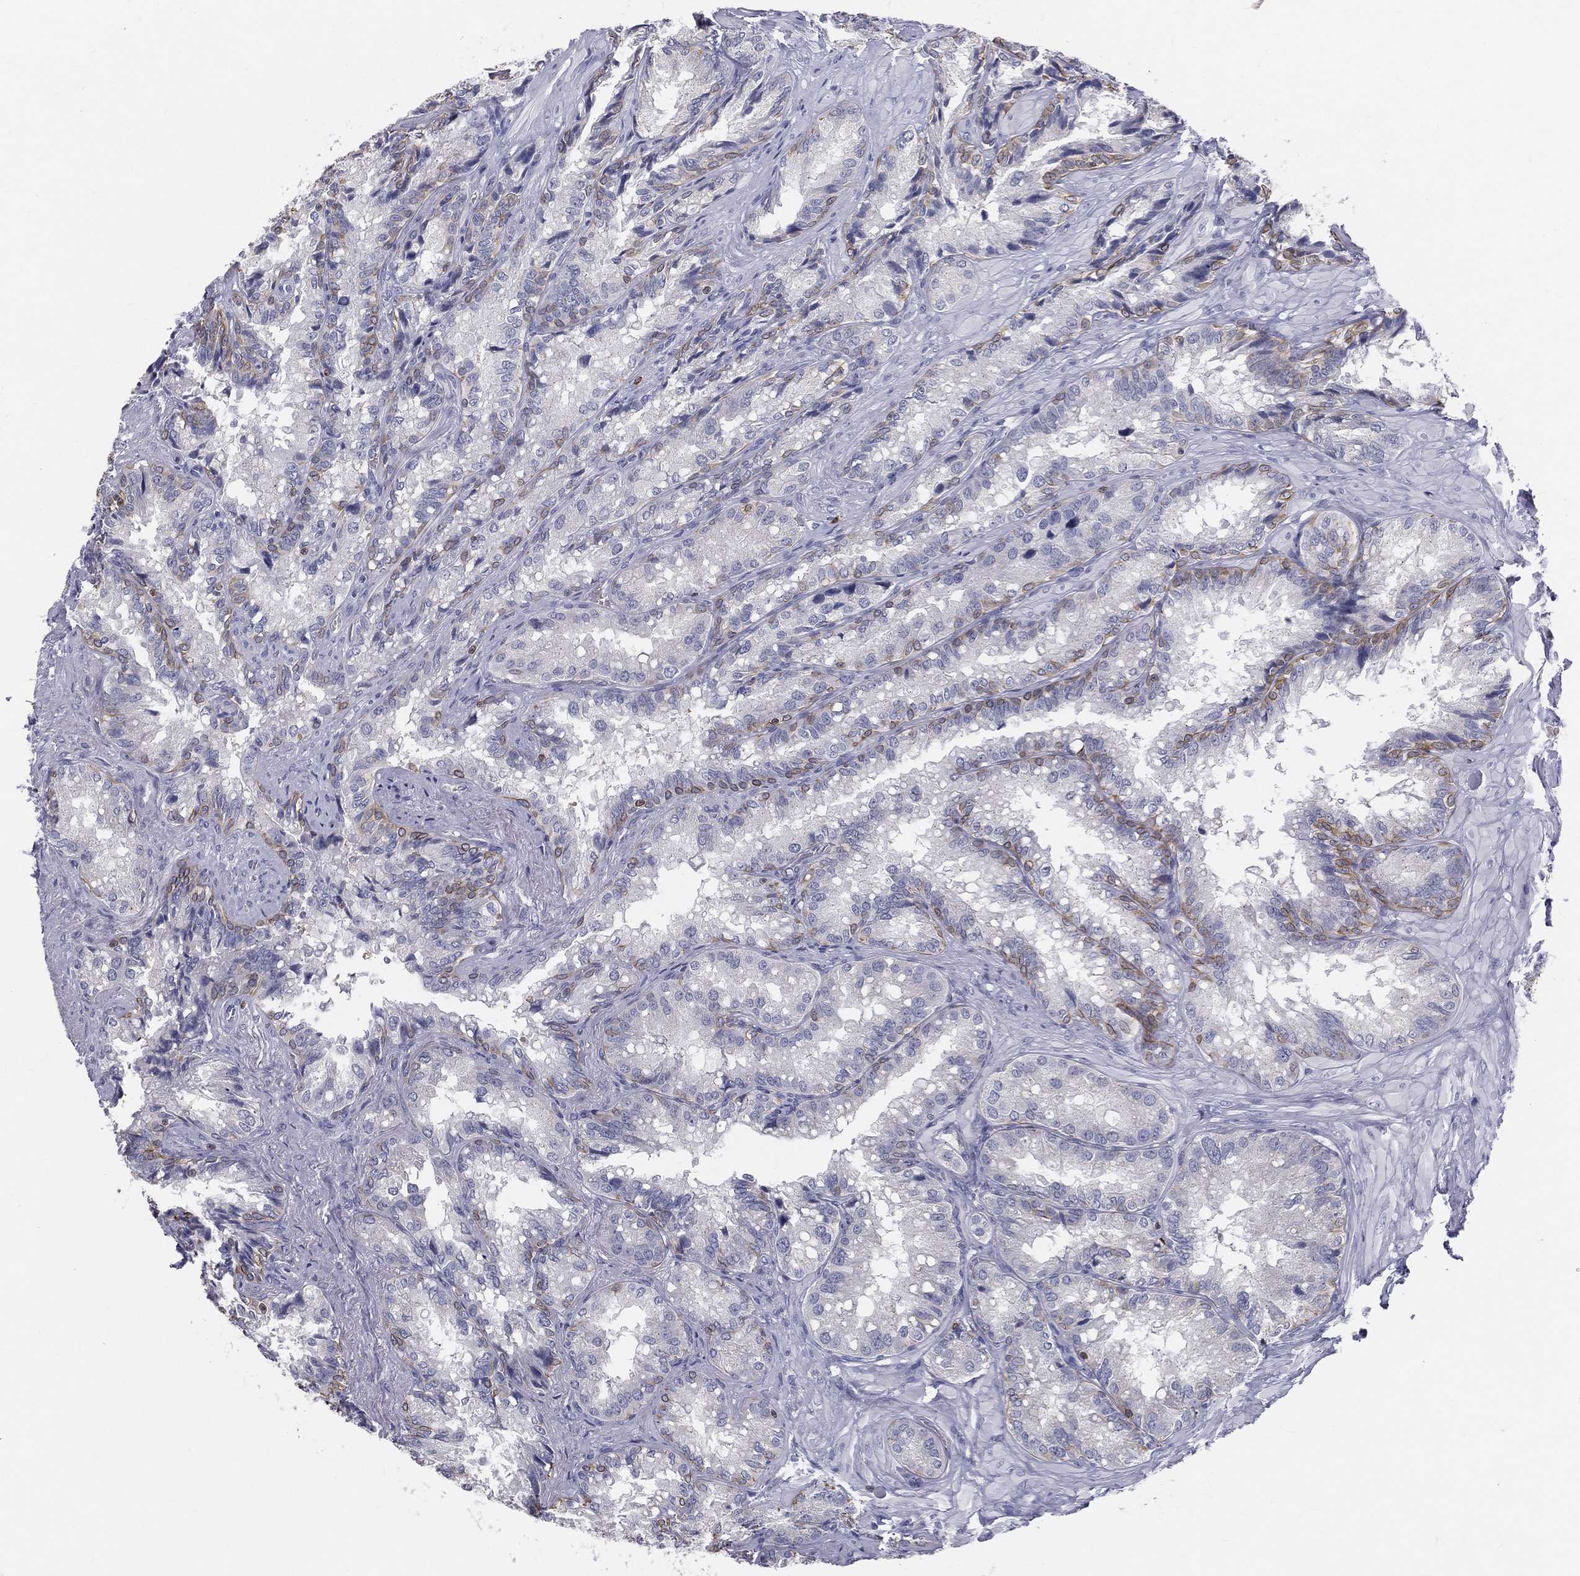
{"staining": {"intensity": "negative", "quantity": "none", "location": "none"}, "tissue": "seminal vesicle", "cell_type": "Glandular cells", "image_type": "normal", "snomed": [{"axis": "morphology", "description": "Normal tissue, NOS"}, {"axis": "topography", "description": "Seminal veicle"}], "caption": "High power microscopy image of an immunohistochemistry (IHC) histopathology image of benign seminal vesicle, revealing no significant expression in glandular cells.", "gene": "CTSW", "patient": {"sex": "male", "age": 68}}